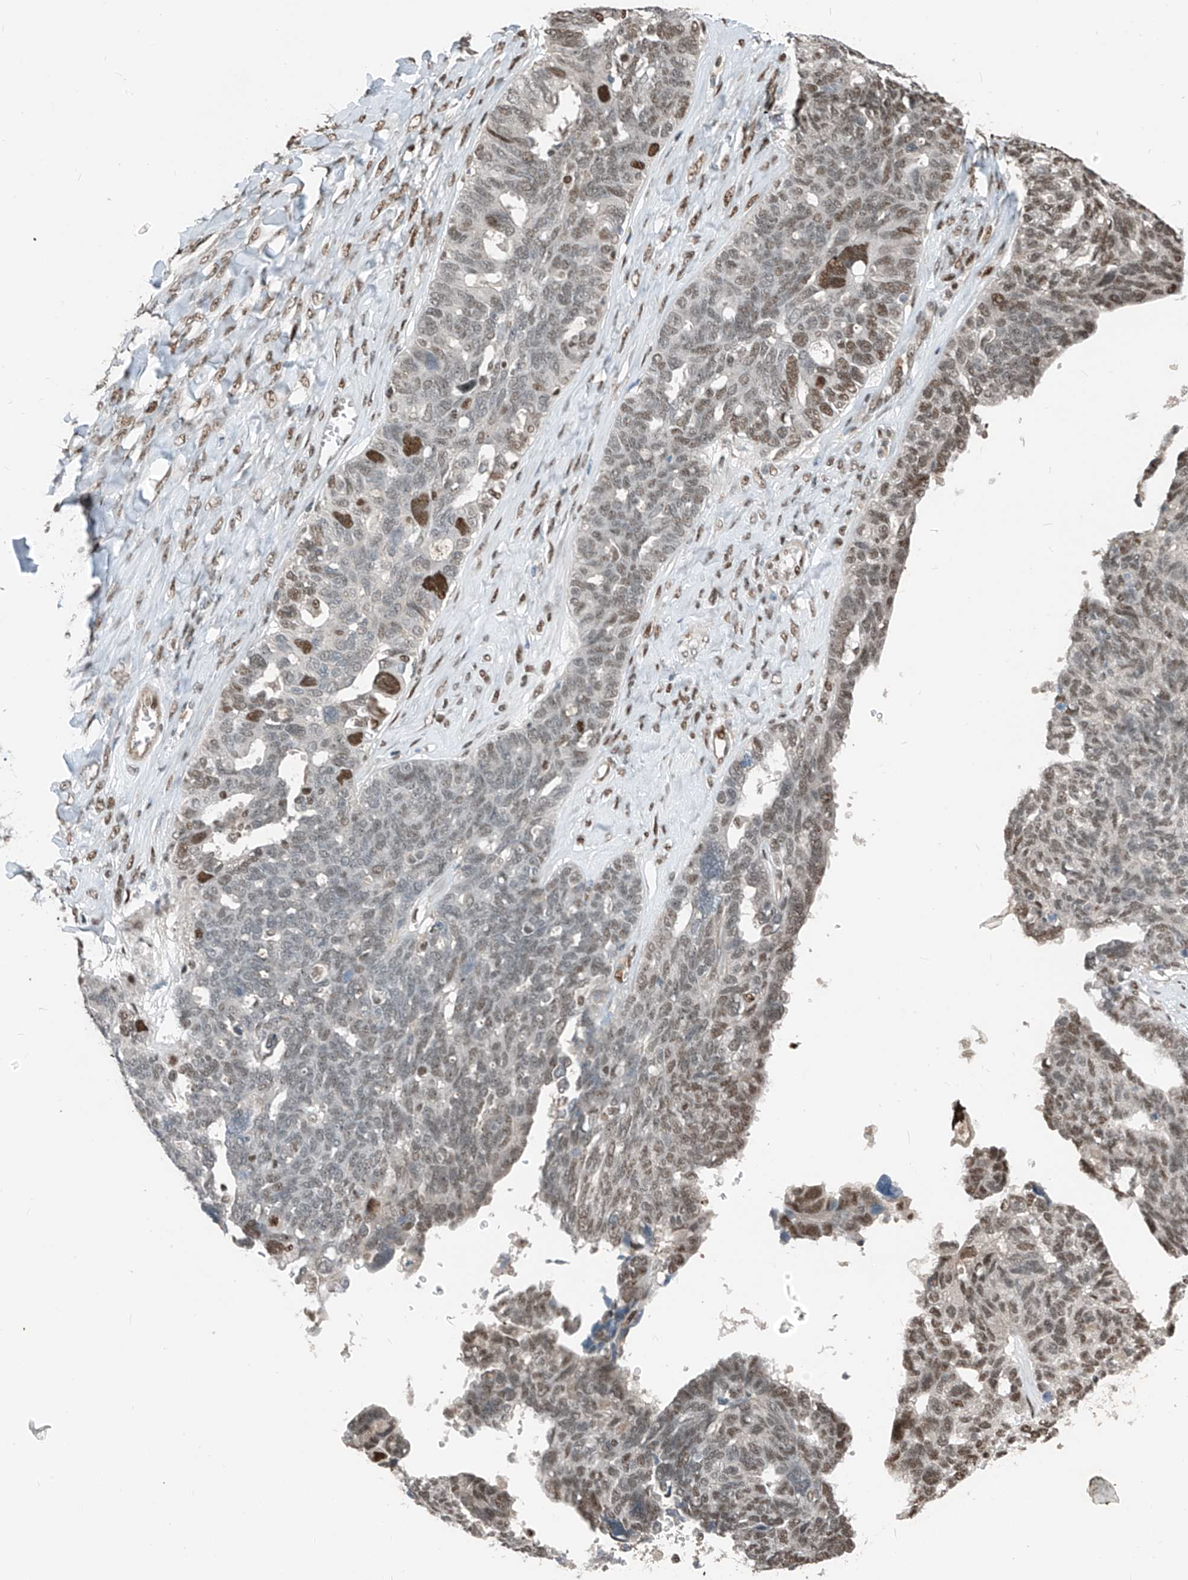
{"staining": {"intensity": "moderate", "quantity": "25%-75%", "location": "nuclear"}, "tissue": "ovarian cancer", "cell_type": "Tumor cells", "image_type": "cancer", "snomed": [{"axis": "morphology", "description": "Cystadenocarcinoma, serous, NOS"}, {"axis": "topography", "description": "Ovary"}], "caption": "IHC (DAB) staining of human ovarian serous cystadenocarcinoma exhibits moderate nuclear protein staining in approximately 25%-75% of tumor cells.", "gene": "RBP7", "patient": {"sex": "female", "age": 79}}